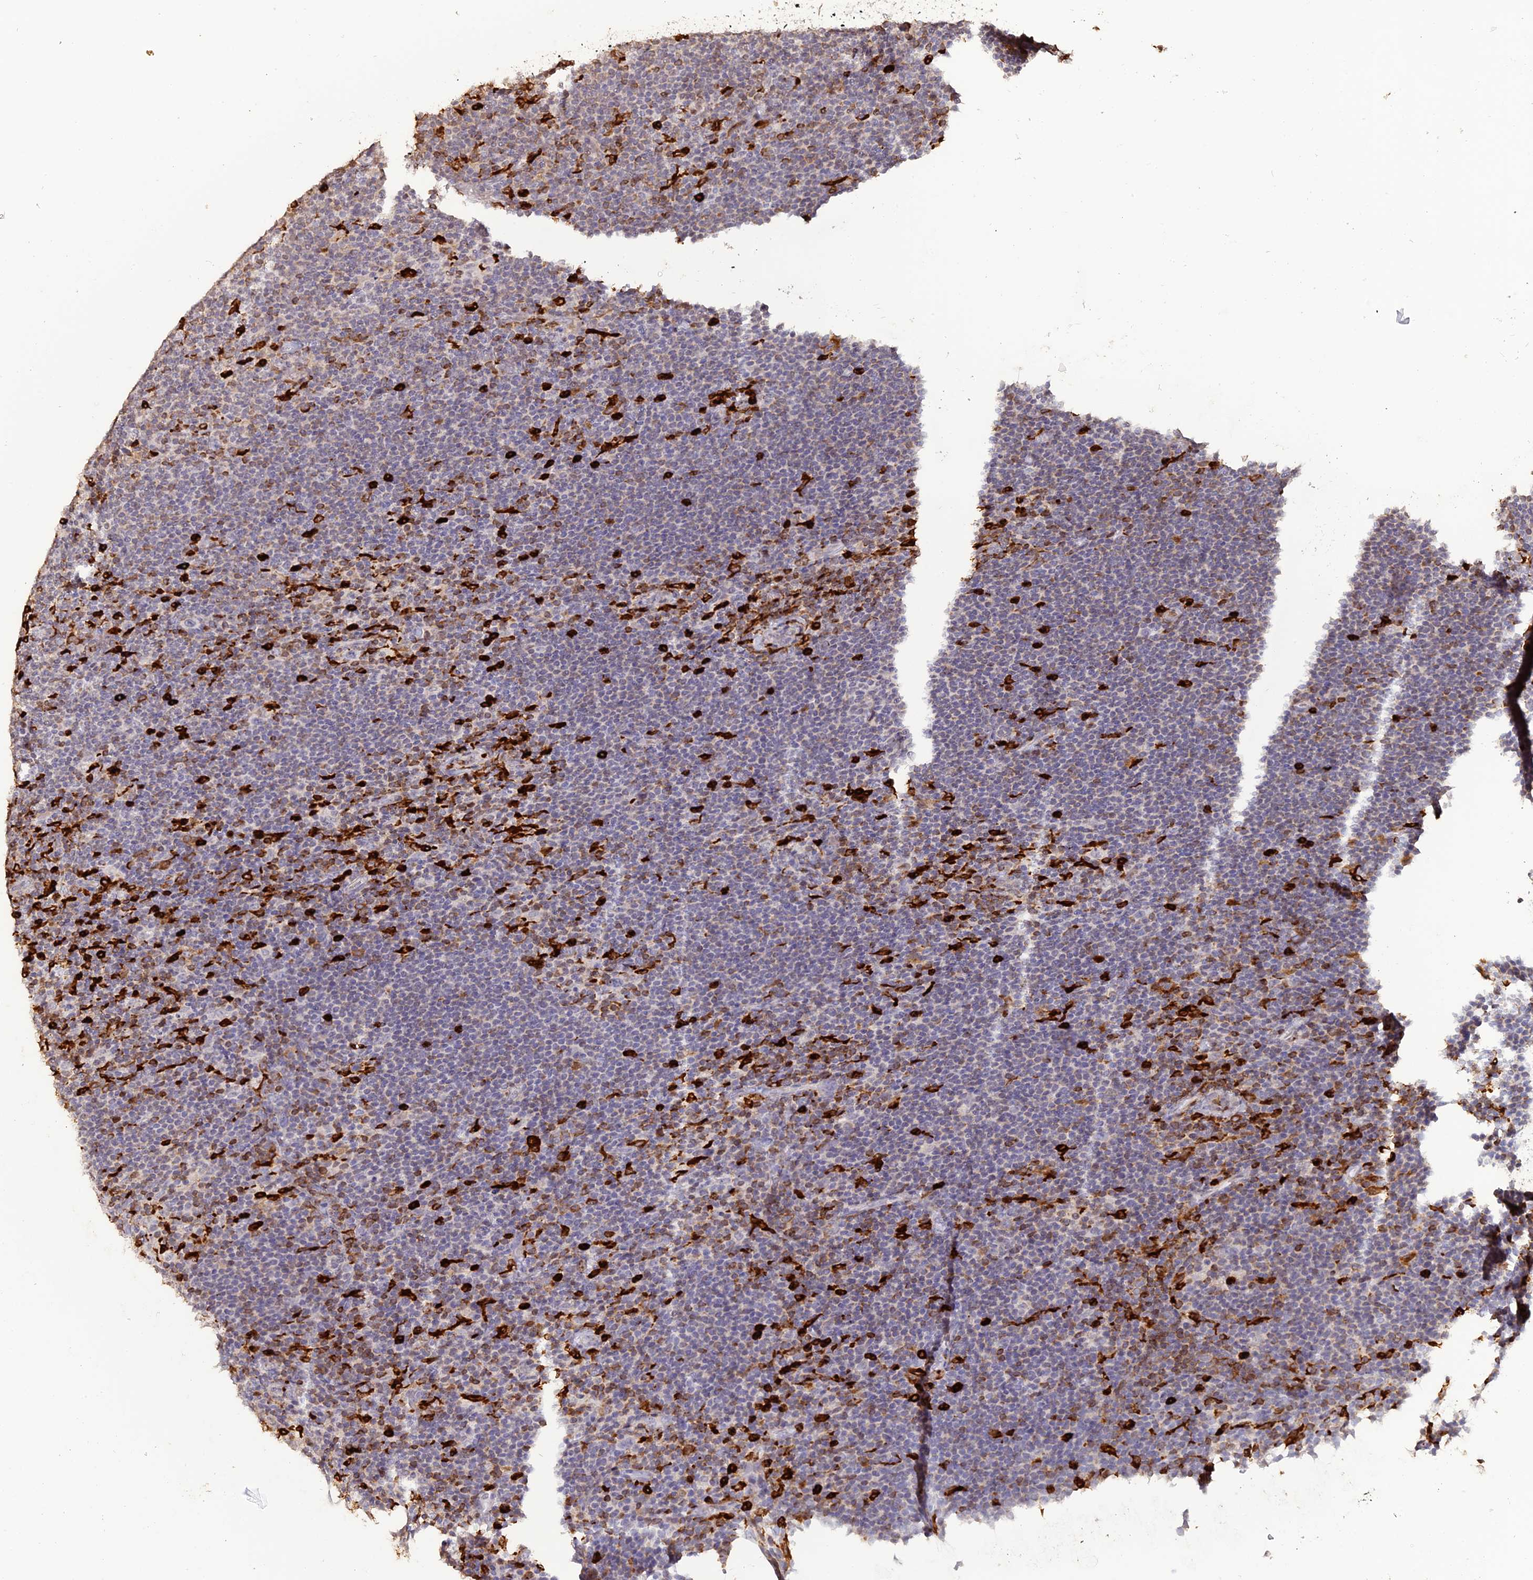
{"staining": {"intensity": "negative", "quantity": "none", "location": "none"}, "tissue": "lymphoma", "cell_type": "Tumor cells", "image_type": "cancer", "snomed": [{"axis": "morphology", "description": "Hodgkin's disease, NOS"}, {"axis": "topography", "description": "Lymph node"}], "caption": "Human lymphoma stained for a protein using IHC reveals no positivity in tumor cells.", "gene": "APOBR", "patient": {"sex": "female", "age": 57}}